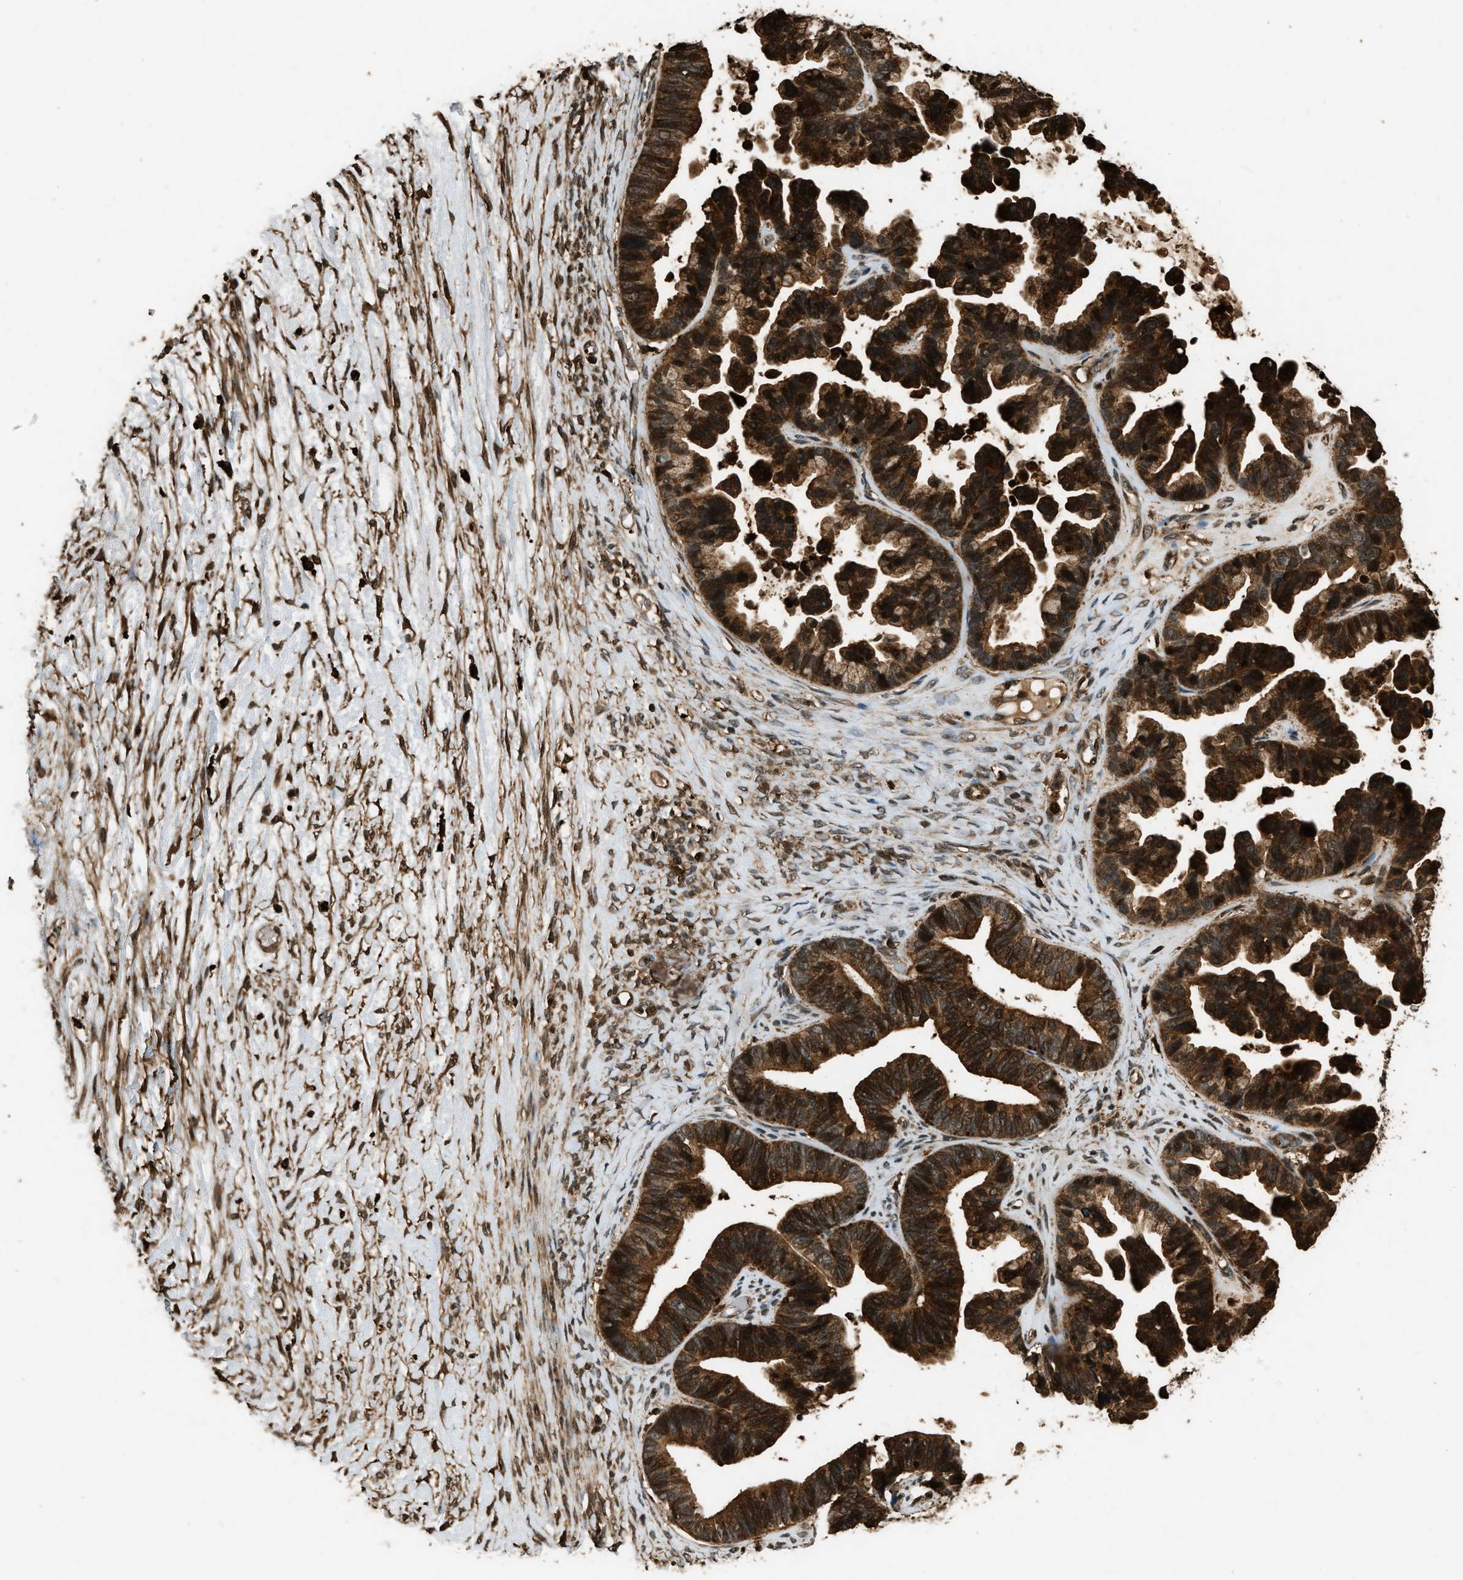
{"staining": {"intensity": "strong", "quantity": ">75%", "location": "cytoplasmic/membranous,nuclear"}, "tissue": "ovarian cancer", "cell_type": "Tumor cells", "image_type": "cancer", "snomed": [{"axis": "morphology", "description": "Cystadenocarcinoma, serous, NOS"}, {"axis": "topography", "description": "Ovary"}], "caption": "High-power microscopy captured an immunohistochemistry (IHC) photomicrograph of serous cystadenocarcinoma (ovarian), revealing strong cytoplasmic/membranous and nuclear expression in approximately >75% of tumor cells.", "gene": "RAP2A", "patient": {"sex": "female", "age": 56}}